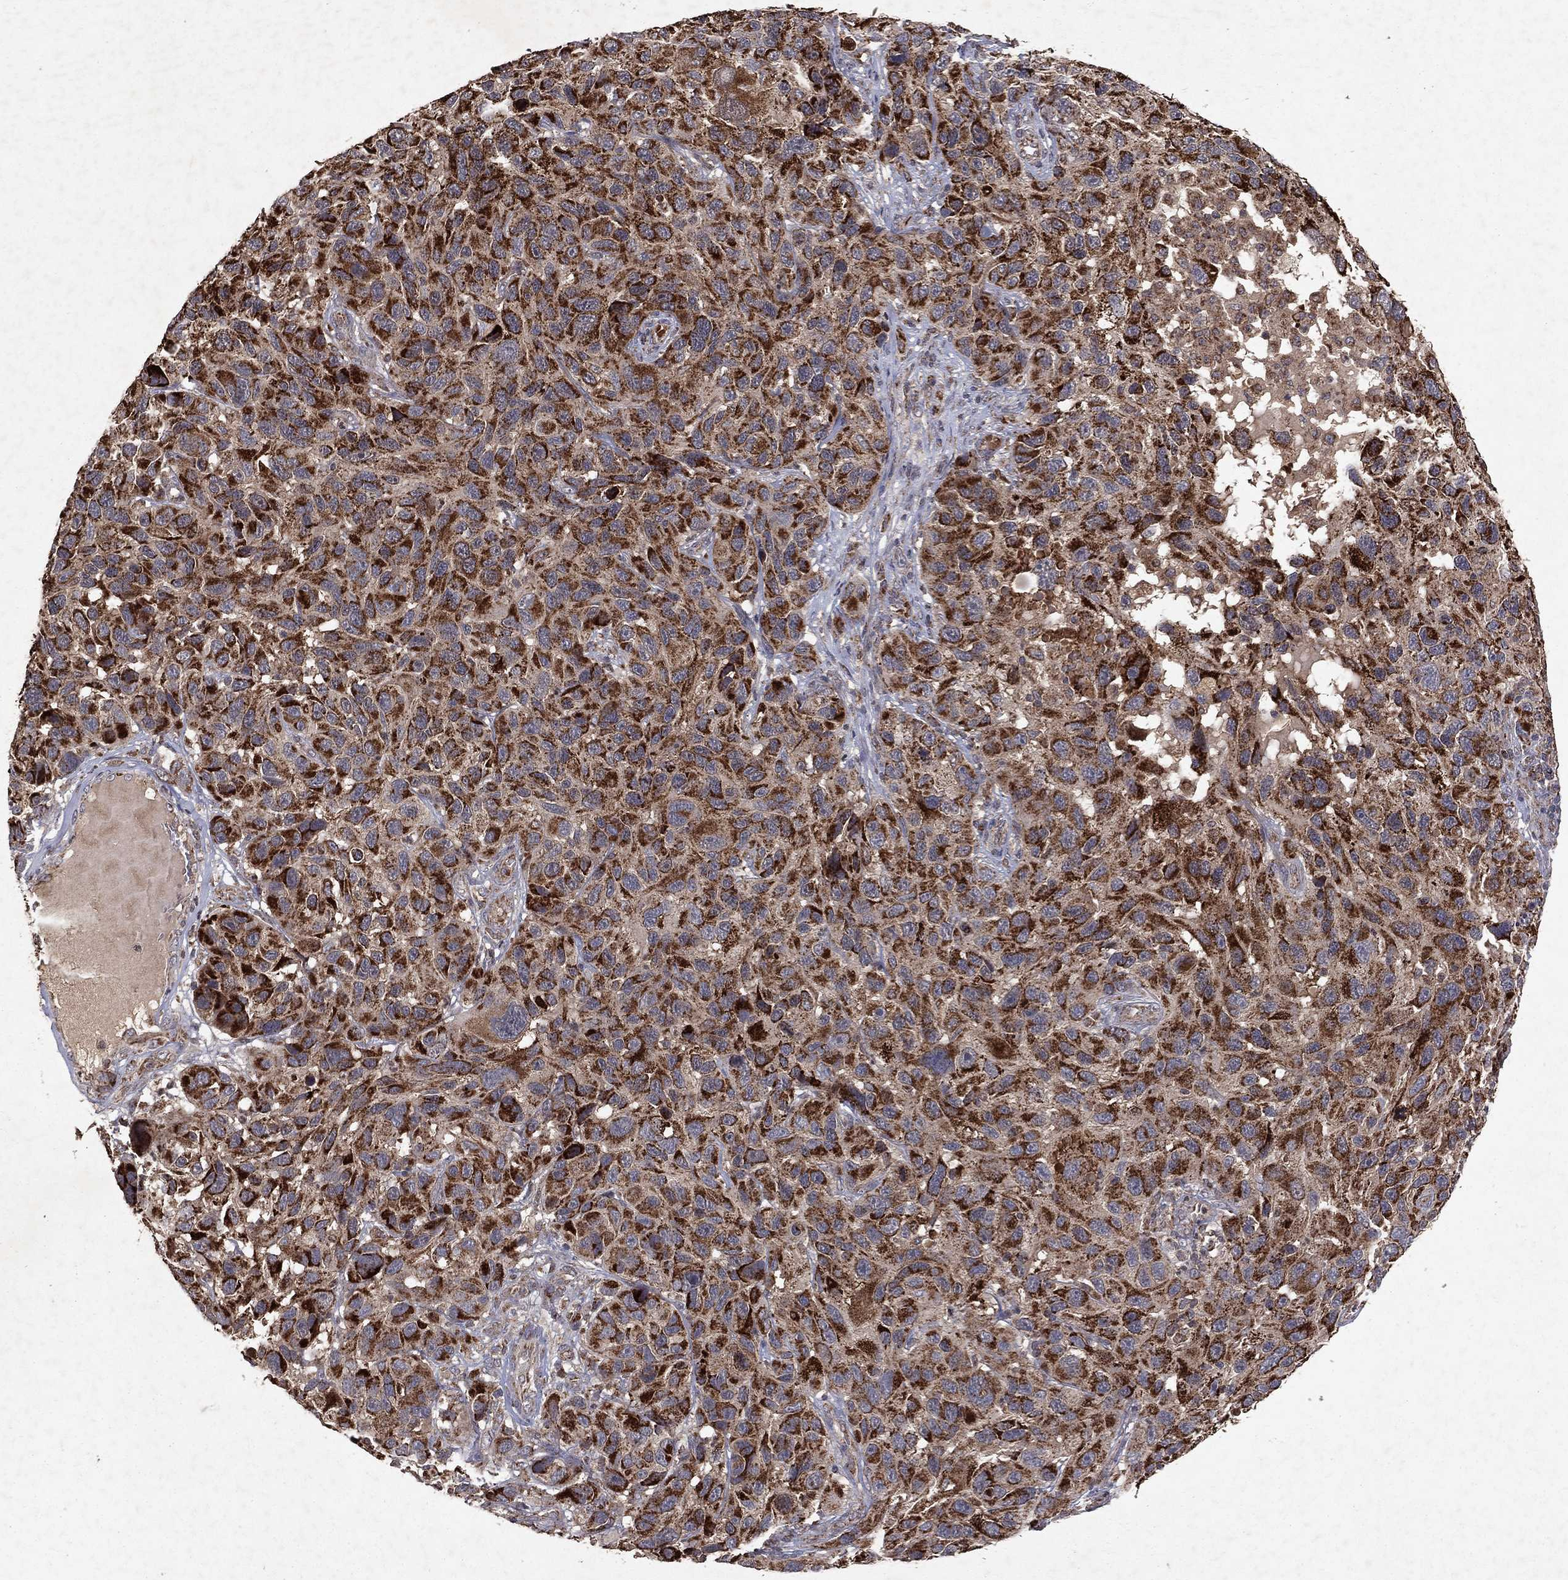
{"staining": {"intensity": "strong", "quantity": ">75%", "location": "cytoplasmic/membranous"}, "tissue": "melanoma", "cell_type": "Tumor cells", "image_type": "cancer", "snomed": [{"axis": "morphology", "description": "Malignant melanoma, NOS"}, {"axis": "topography", "description": "Skin"}], "caption": "A brown stain shows strong cytoplasmic/membranous expression of a protein in melanoma tumor cells. Immunohistochemistry (ihc) stains the protein in brown and the nuclei are stained blue.", "gene": "PYROXD2", "patient": {"sex": "male", "age": 53}}